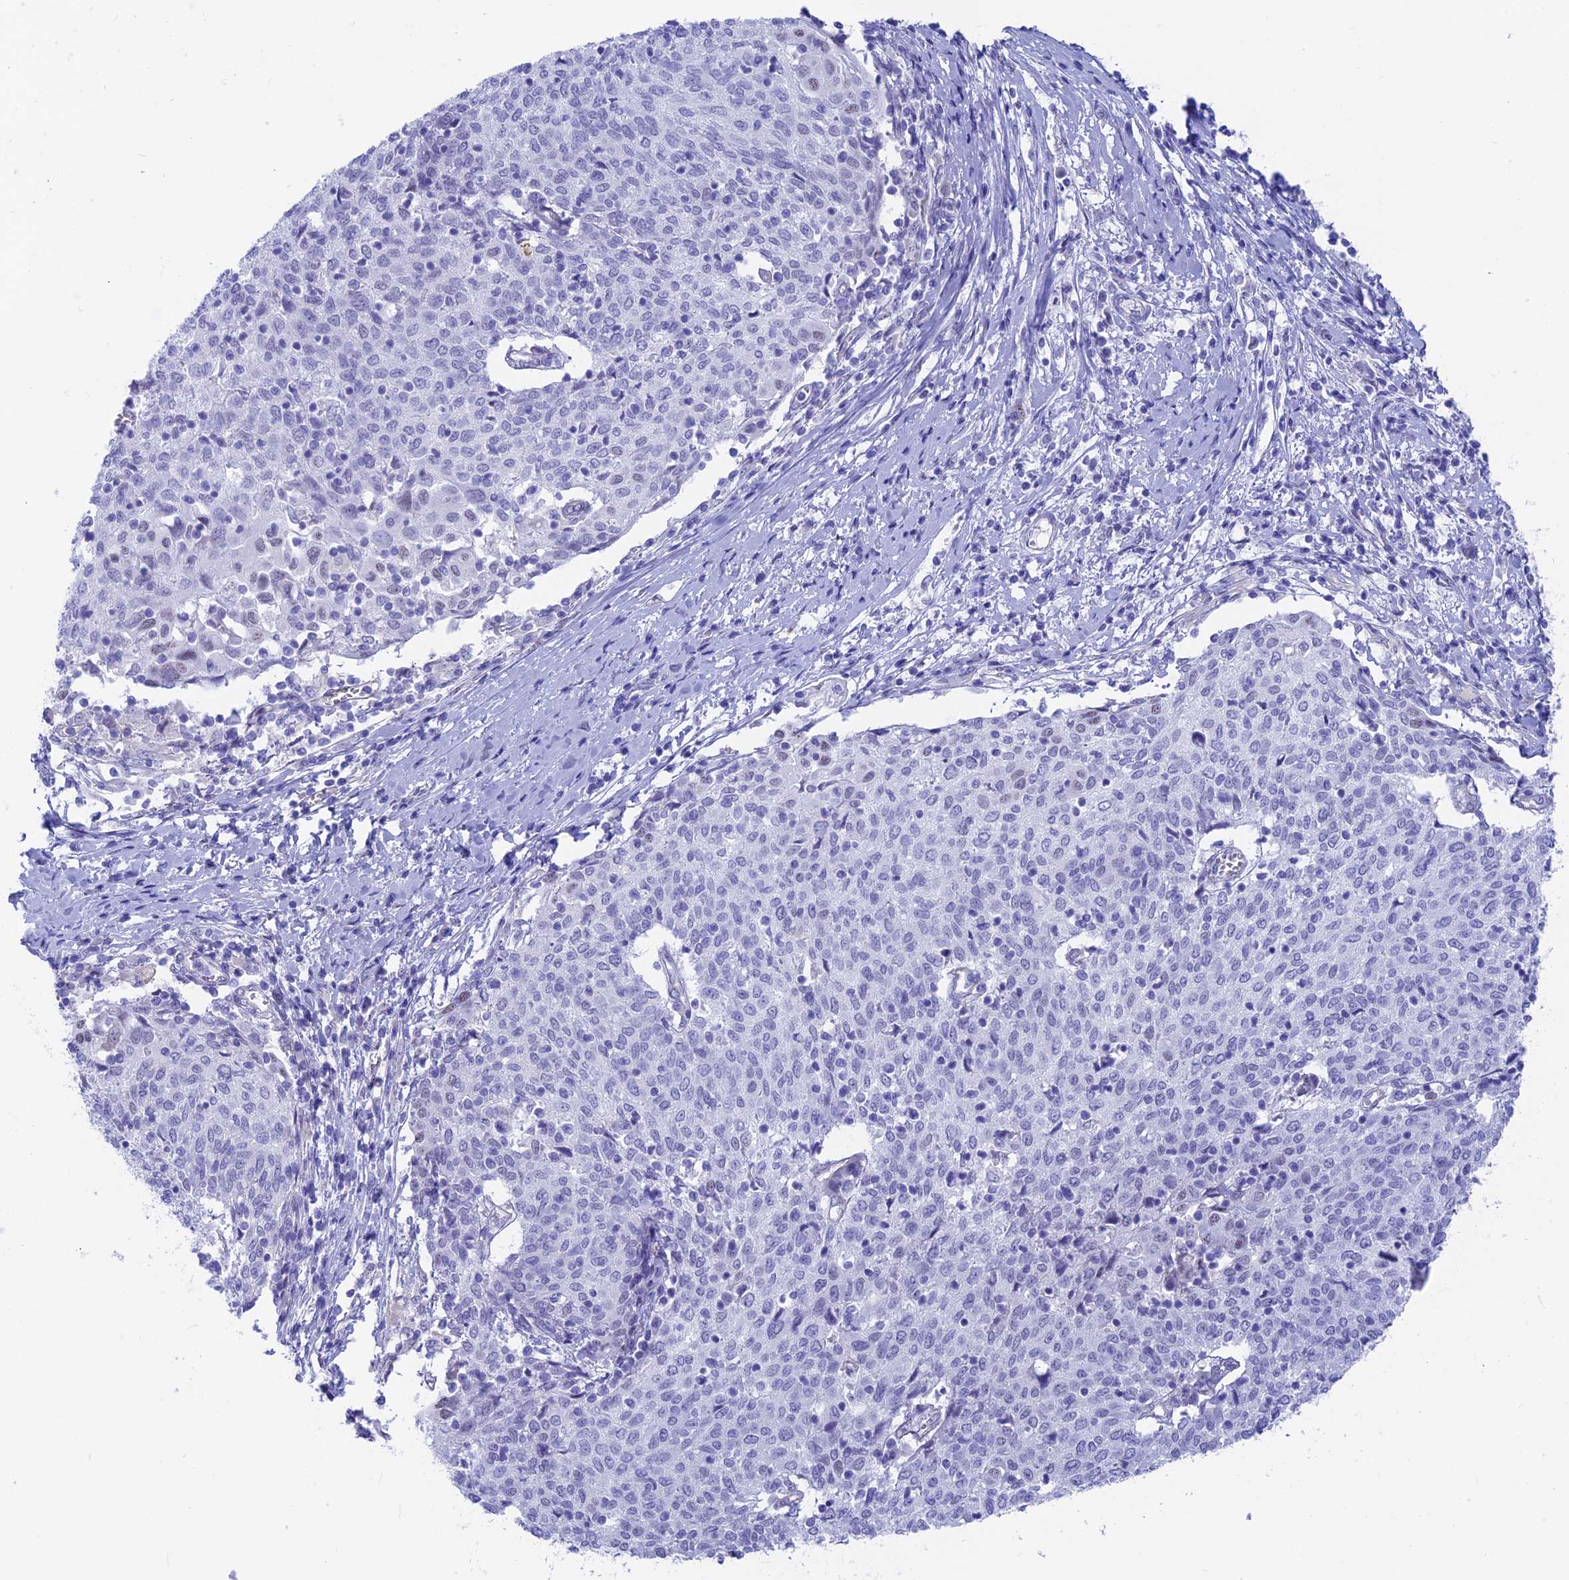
{"staining": {"intensity": "negative", "quantity": "none", "location": "none"}, "tissue": "cervical cancer", "cell_type": "Tumor cells", "image_type": "cancer", "snomed": [{"axis": "morphology", "description": "Squamous cell carcinoma, NOS"}, {"axis": "topography", "description": "Cervix"}], "caption": "There is no significant positivity in tumor cells of cervical cancer.", "gene": "GNGT2", "patient": {"sex": "female", "age": 52}}